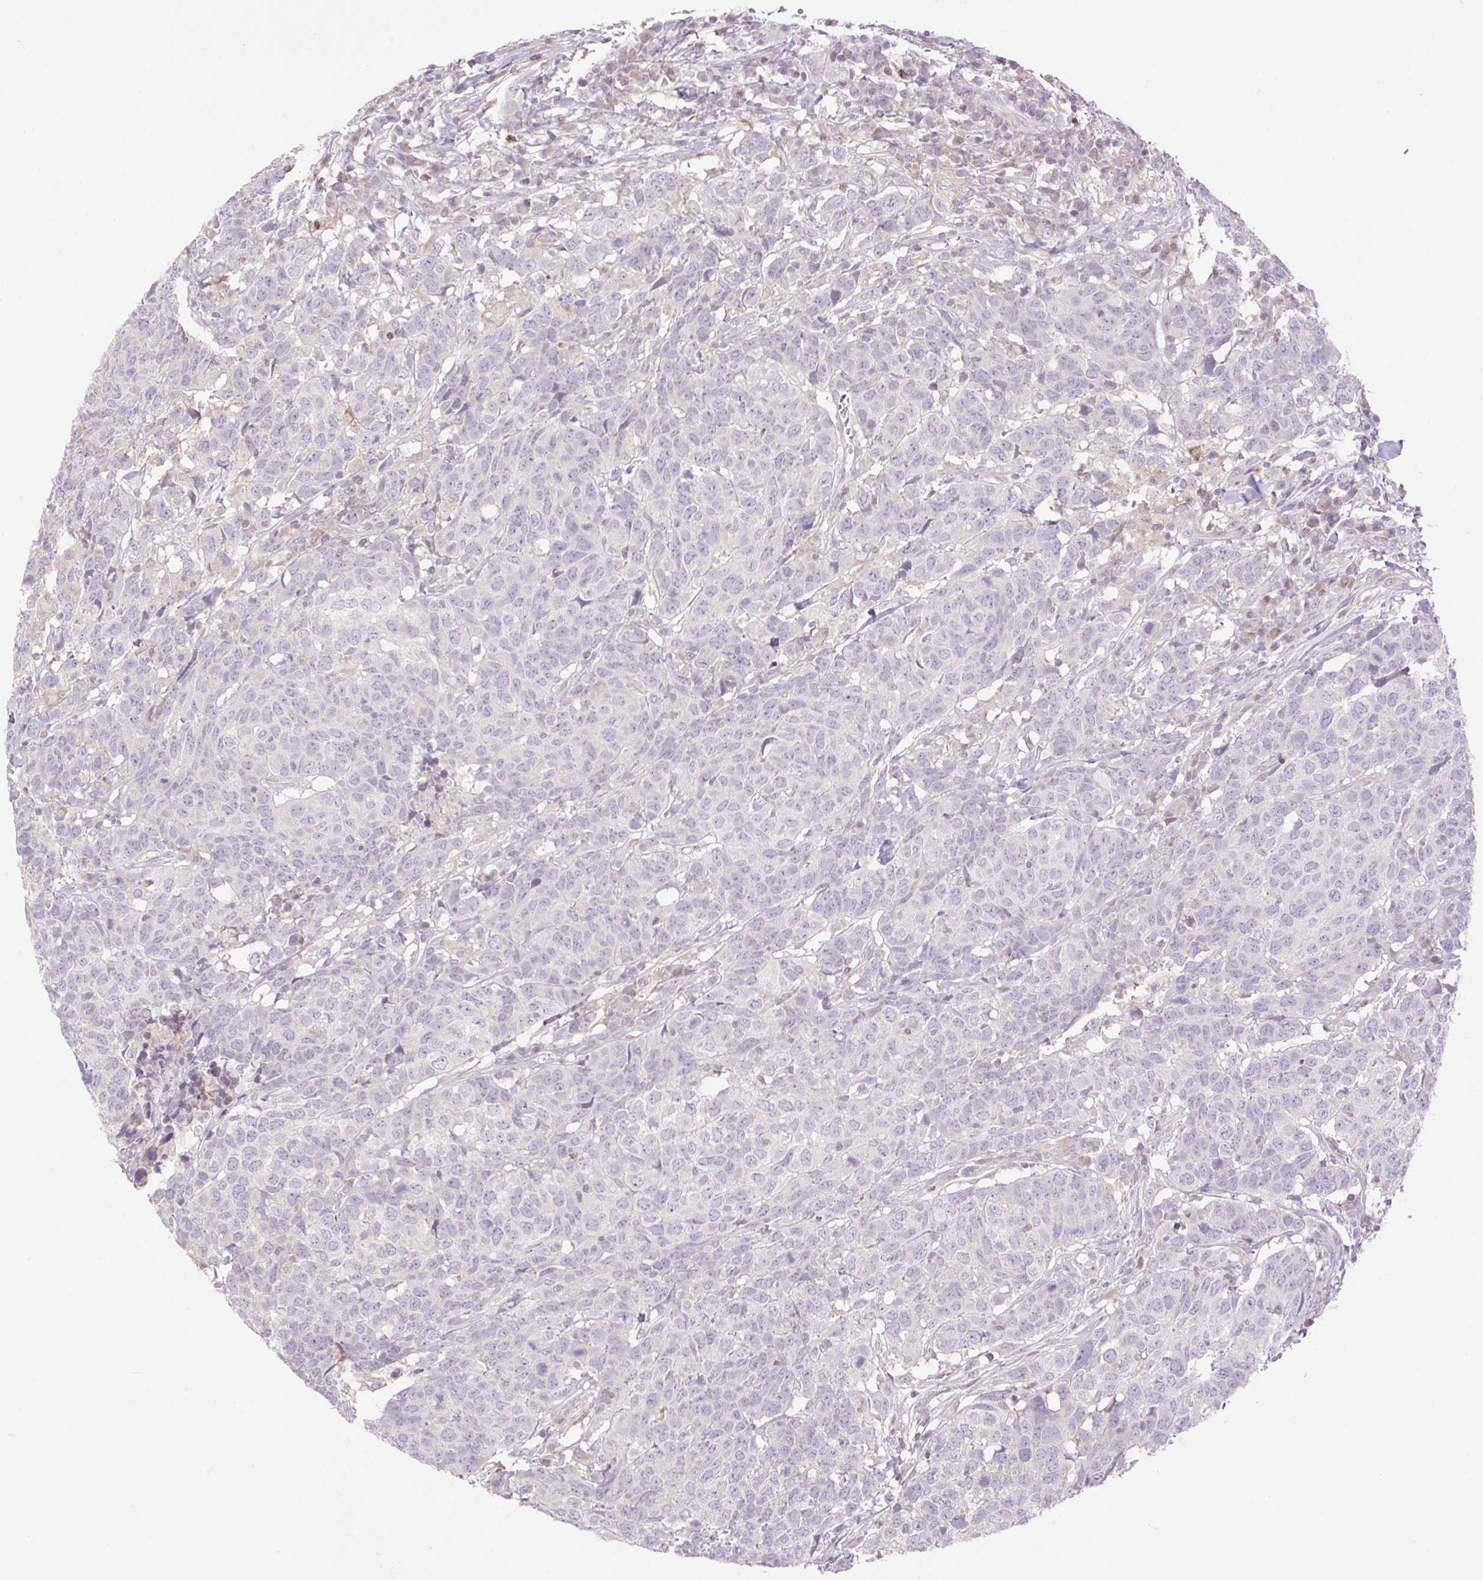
{"staining": {"intensity": "negative", "quantity": "none", "location": "none"}, "tissue": "head and neck cancer", "cell_type": "Tumor cells", "image_type": "cancer", "snomed": [{"axis": "morphology", "description": "Normal tissue, NOS"}, {"axis": "morphology", "description": "Squamous cell carcinoma, NOS"}, {"axis": "topography", "description": "Skeletal muscle"}, {"axis": "topography", "description": "Vascular tissue"}, {"axis": "topography", "description": "Peripheral nerve tissue"}, {"axis": "topography", "description": "Head-Neck"}], "caption": "Immunohistochemical staining of head and neck squamous cell carcinoma exhibits no significant staining in tumor cells. (DAB (3,3'-diaminobenzidine) immunohistochemistry (IHC) with hematoxylin counter stain).", "gene": "VPS25", "patient": {"sex": "male", "age": 66}}